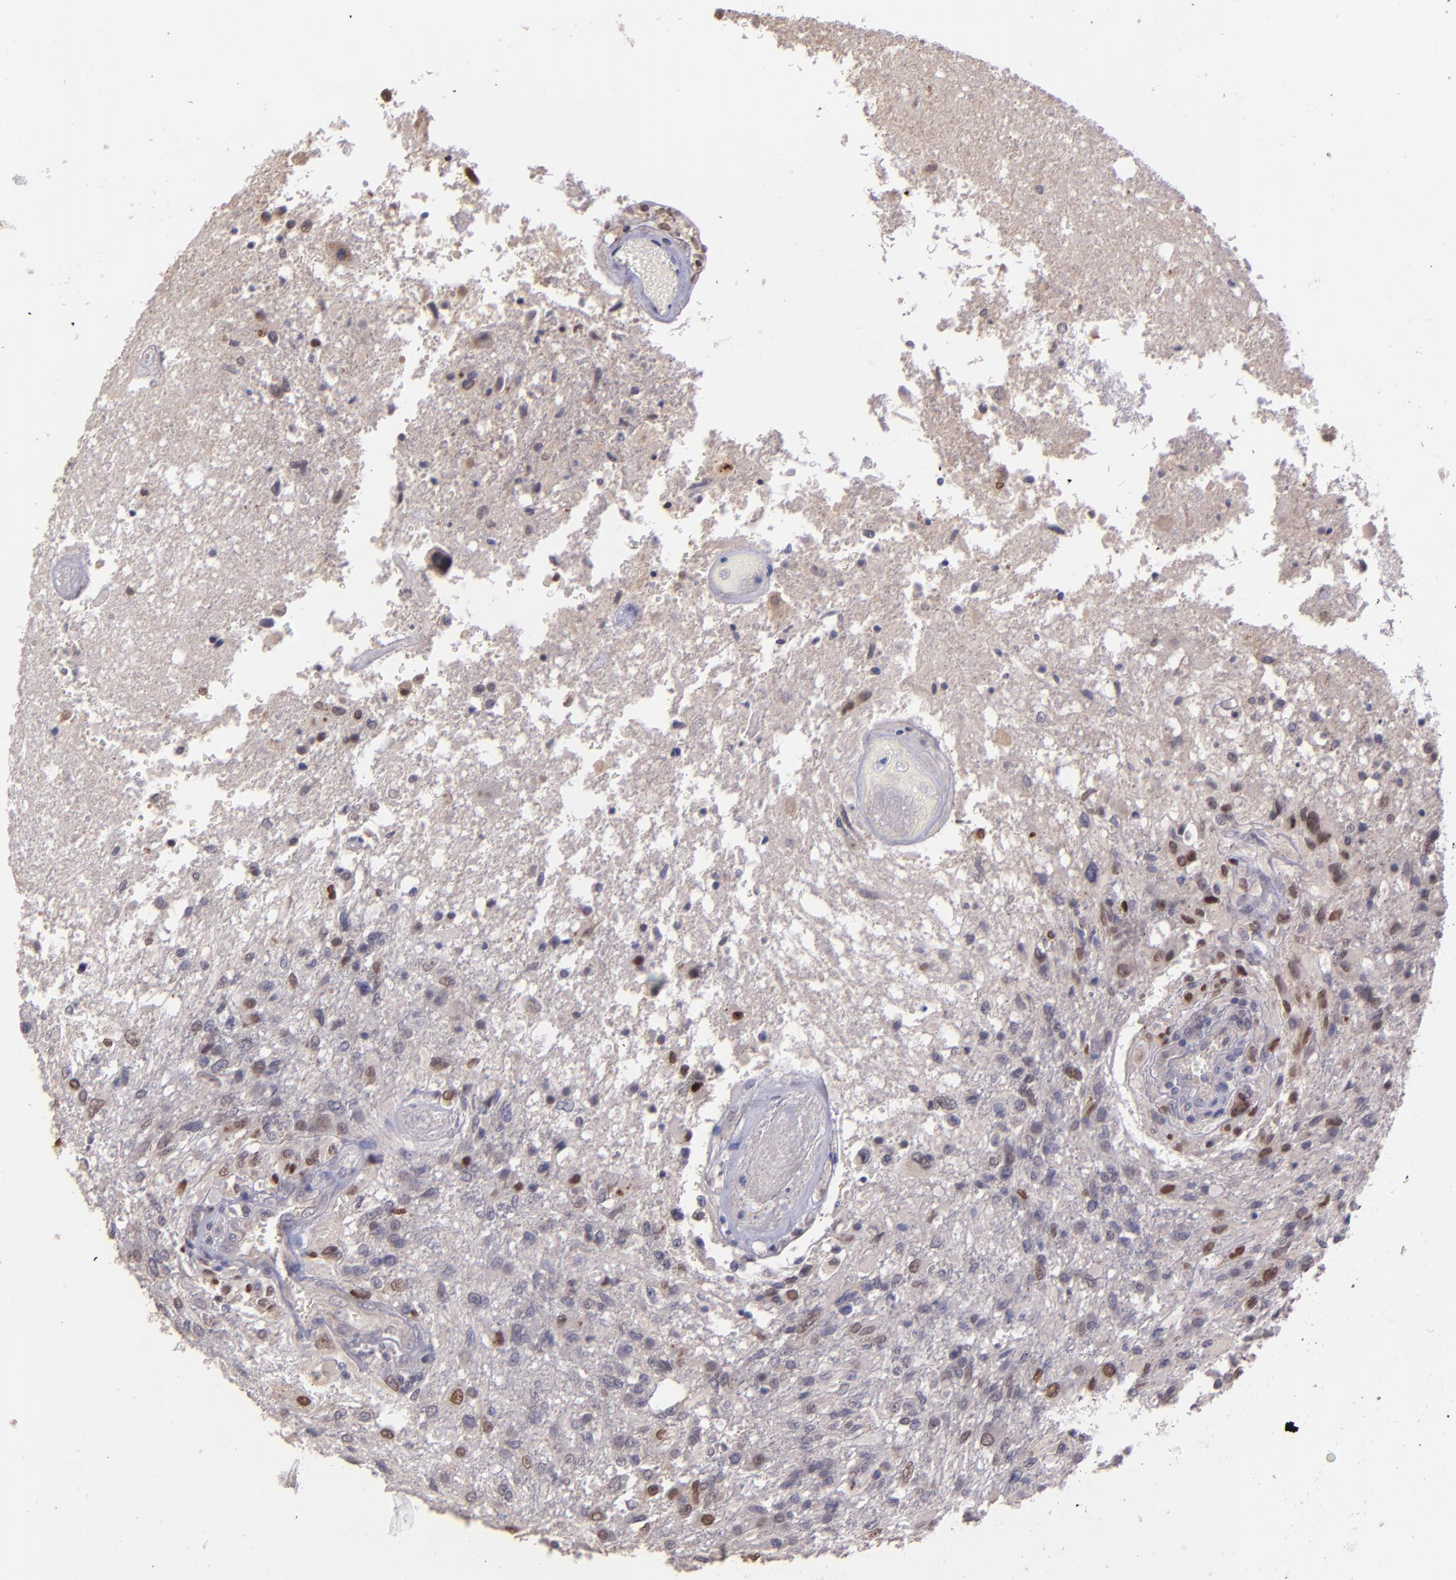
{"staining": {"intensity": "weak", "quantity": "<25%", "location": "nuclear"}, "tissue": "glioma", "cell_type": "Tumor cells", "image_type": "cancer", "snomed": [{"axis": "morphology", "description": "Glioma, malignant, High grade"}, {"axis": "topography", "description": "Cerebral cortex"}], "caption": "Immunohistochemistry (IHC) photomicrograph of human high-grade glioma (malignant) stained for a protein (brown), which displays no positivity in tumor cells. (DAB (3,3'-diaminobenzidine) immunohistochemistry visualized using brightfield microscopy, high magnification).", "gene": "NUP62CL", "patient": {"sex": "male", "age": 79}}